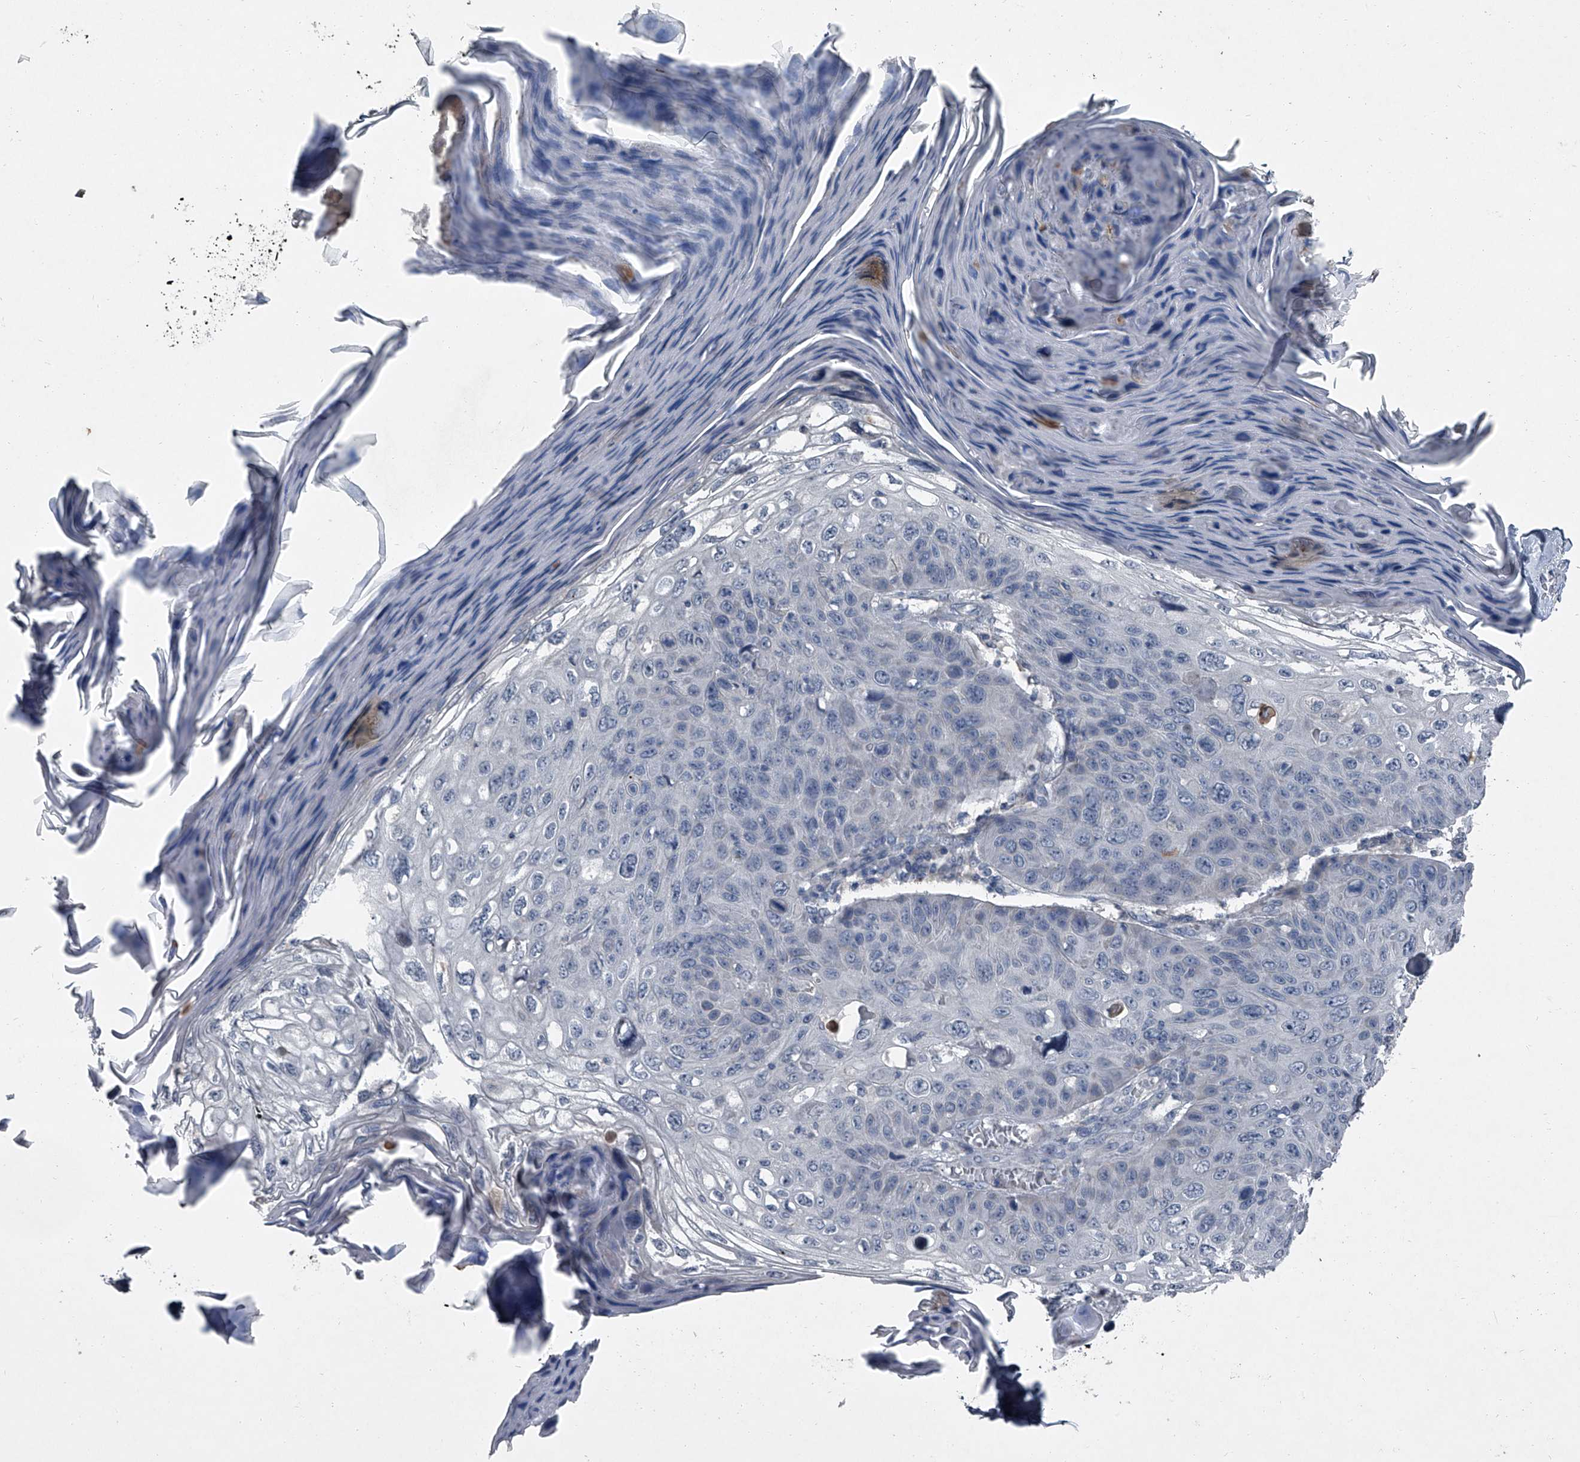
{"staining": {"intensity": "negative", "quantity": "none", "location": "none"}, "tissue": "skin cancer", "cell_type": "Tumor cells", "image_type": "cancer", "snomed": [{"axis": "morphology", "description": "Squamous cell carcinoma, NOS"}, {"axis": "topography", "description": "Skin"}], "caption": "Immunohistochemical staining of skin cancer (squamous cell carcinoma) exhibits no significant positivity in tumor cells. (DAB (3,3'-diaminobenzidine) immunohistochemistry (IHC), high magnification).", "gene": "HEPHL1", "patient": {"sex": "female", "age": 90}}